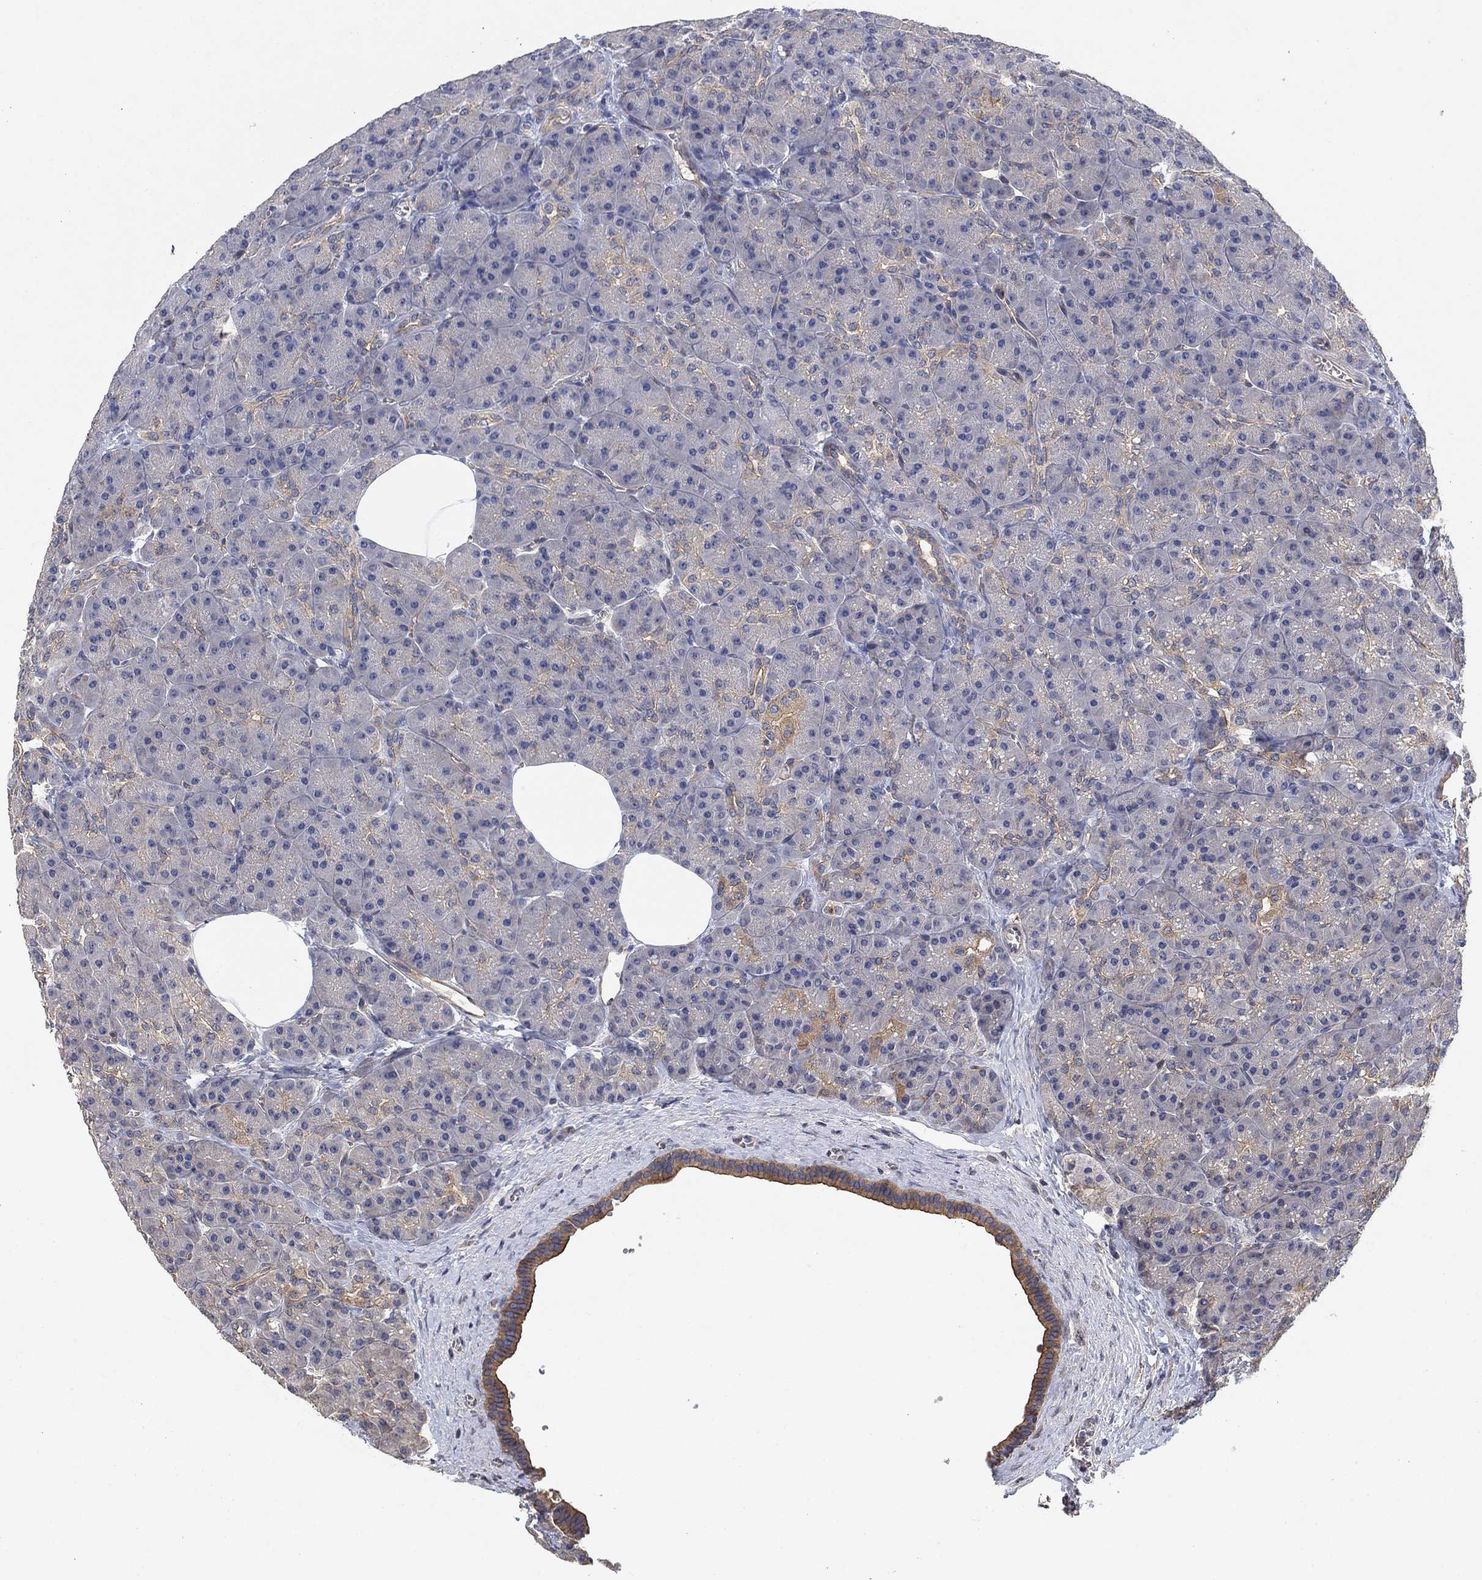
{"staining": {"intensity": "weak", "quantity": "<25%", "location": "cytoplasmic/membranous"}, "tissue": "pancreas", "cell_type": "Exocrine glandular cells", "image_type": "normal", "snomed": [{"axis": "morphology", "description": "Normal tissue, NOS"}, {"axis": "topography", "description": "Pancreas"}], "caption": "Immunohistochemistry (IHC) micrograph of unremarkable human pancreas stained for a protein (brown), which reveals no positivity in exocrine glandular cells. (DAB (3,3'-diaminobenzidine) immunohistochemistry (IHC) with hematoxylin counter stain).", "gene": "MCUR1", "patient": {"sex": "male", "age": 57}}